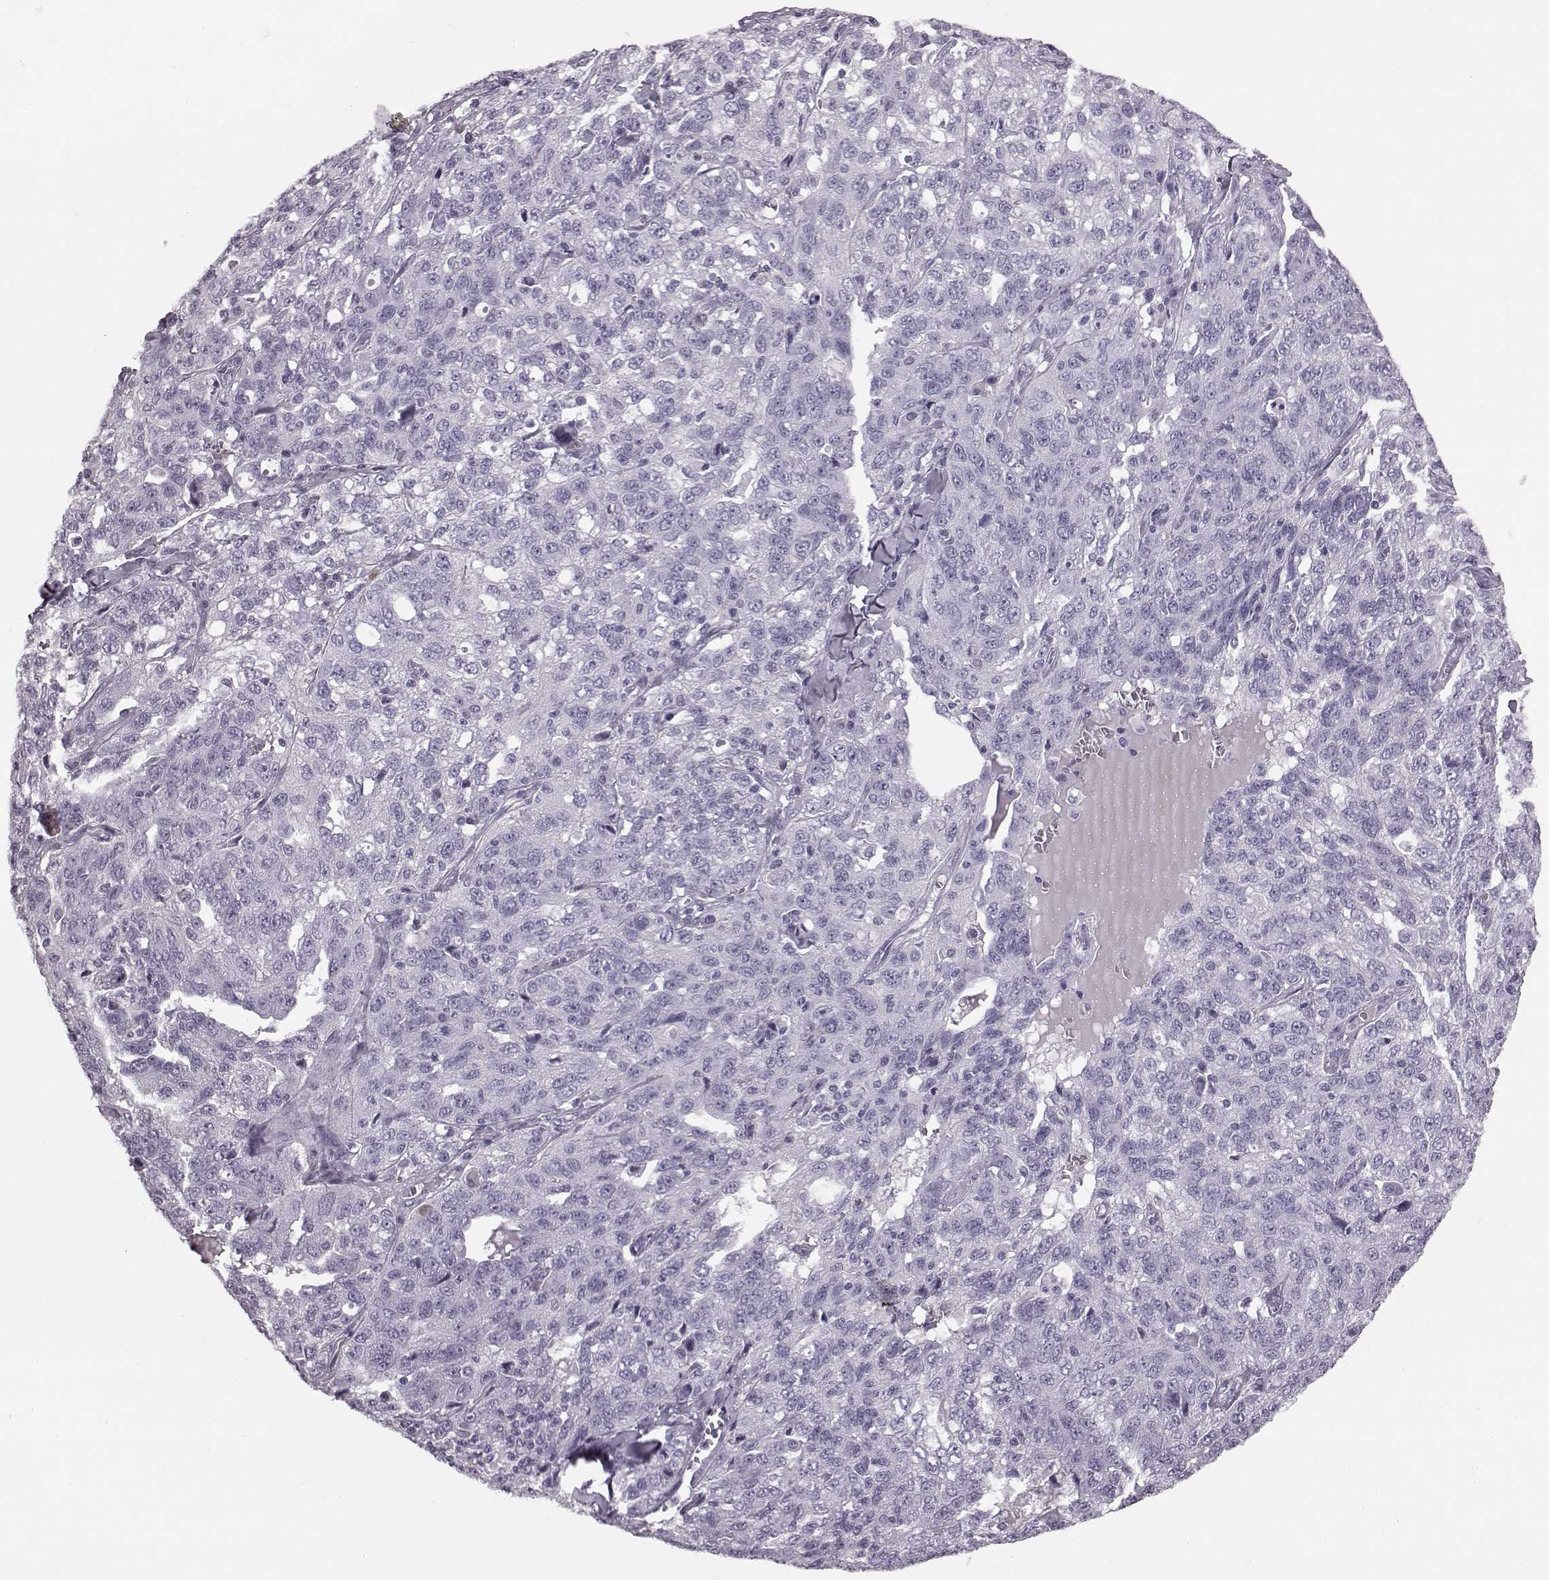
{"staining": {"intensity": "negative", "quantity": "none", "location": "none"}, "tissue": "ovarian cancer", "cell_type": "Tumor cells", "image_type": "cancer", "snomed": [{"axis": "morphology", "description": "Cystadenocarcinoma, serous, NOS"}, {"axis": "topography", "description": "Ovary"}], "caption": "High power microscopy micrograph of an IHC image of ovarian cancer (serous cystadenocarcinoma), revealing no significant expression in tumor cells. Nuclei are stained in blue.", "gene": "JSRP1", "patient": {"sex": "female", "age": 71}}